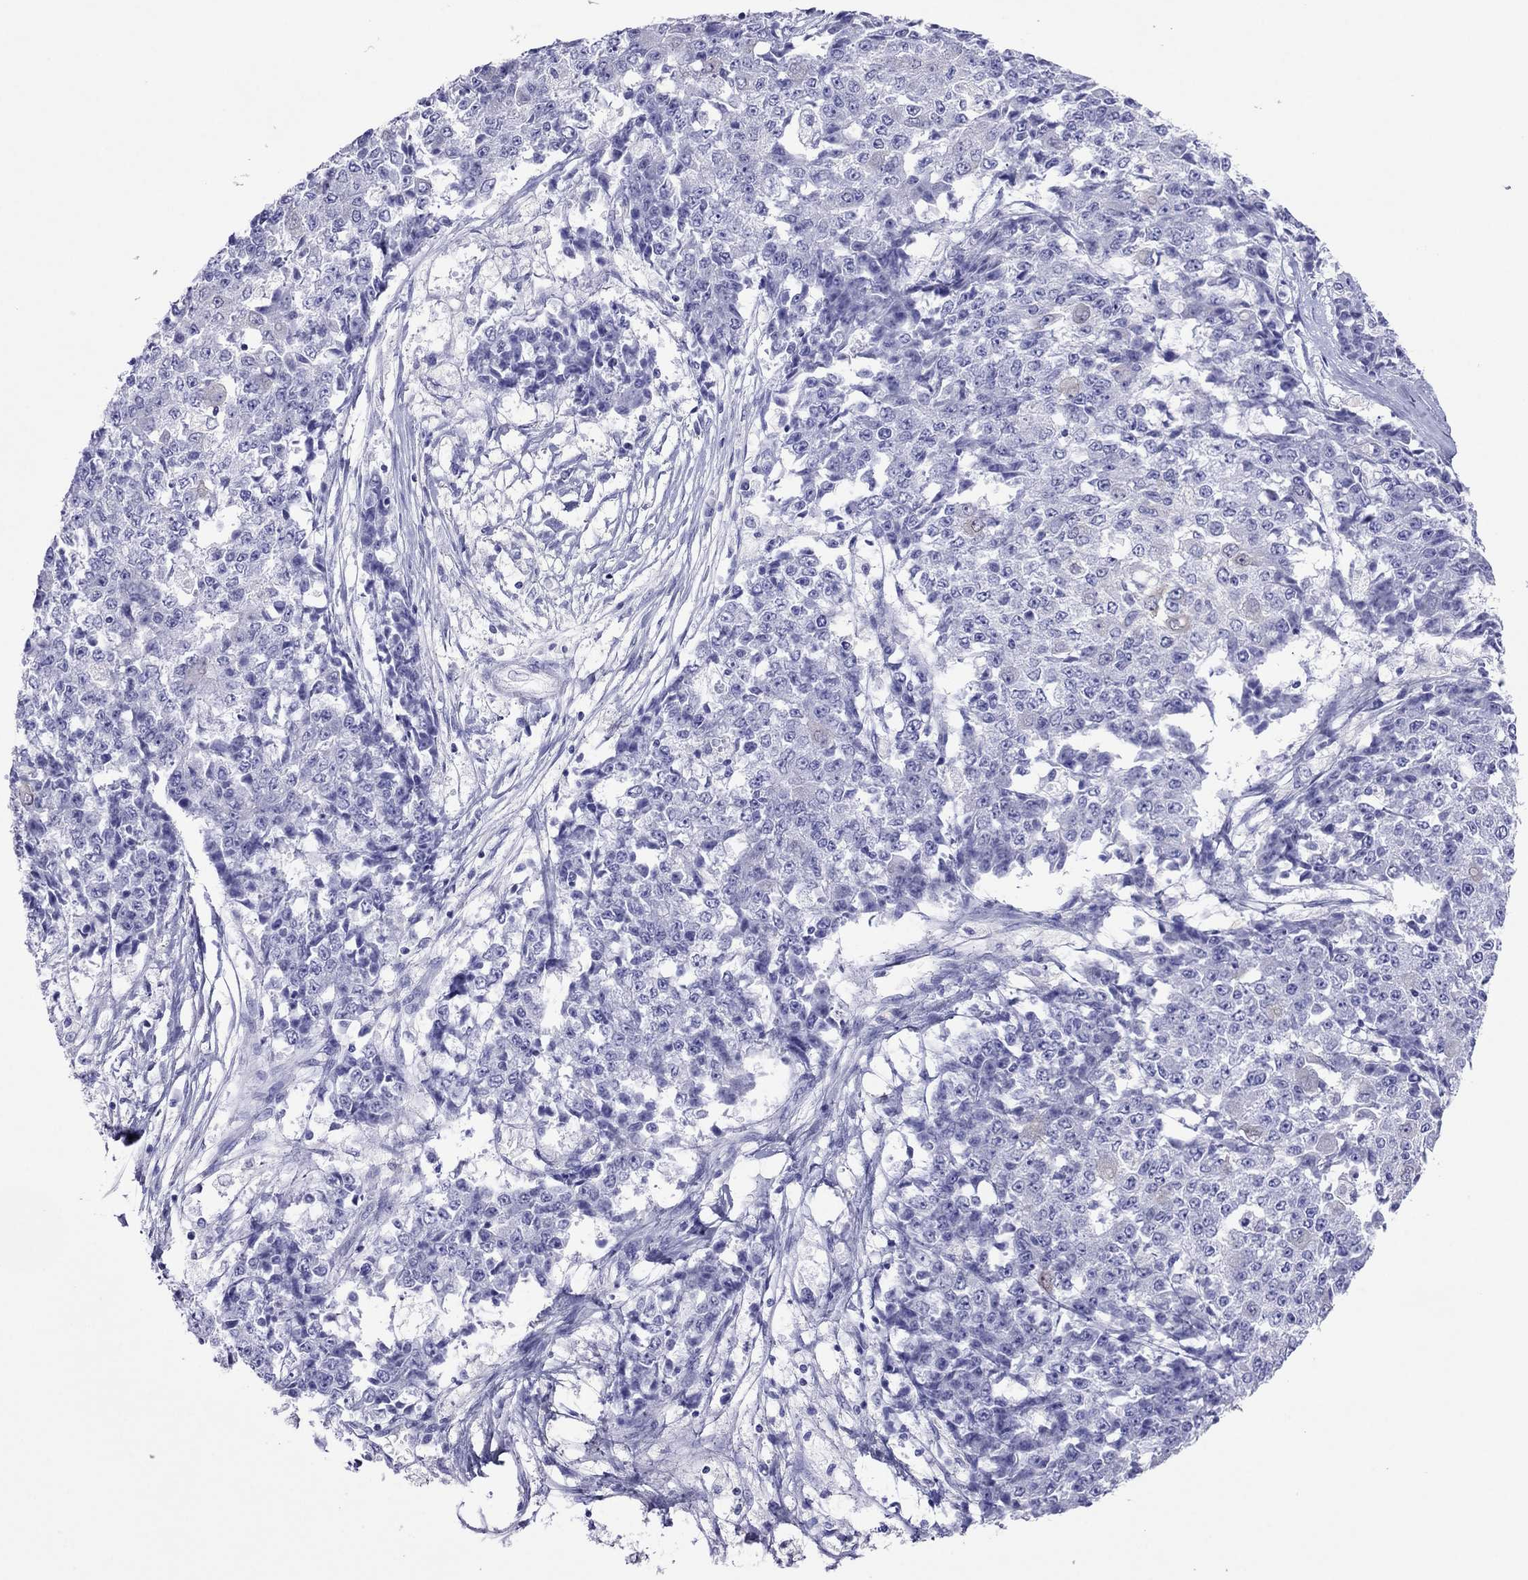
{"staining": {"intensity": "negative", "quantity": "none", "location": "none"}, "tissue": "ovarian cancer", "cell_type": "Tumor cells", "image_type": "cancer", "snomed": [{"axis": "morphology", "description": "Carcinoma, endometroid"}, {"axis": "topography", "description": "Ovary"}], "caption": "Tumor cells show no significant positivity in ovarian cancer (endometroid carcinoma). (DAB (3,3'-diaminobenzidine) immunohistochemistry (IHC) with hematoxylin counter stain).", "gene": "PCDHA6", "patient": {"sex": "female", "age": 42}}